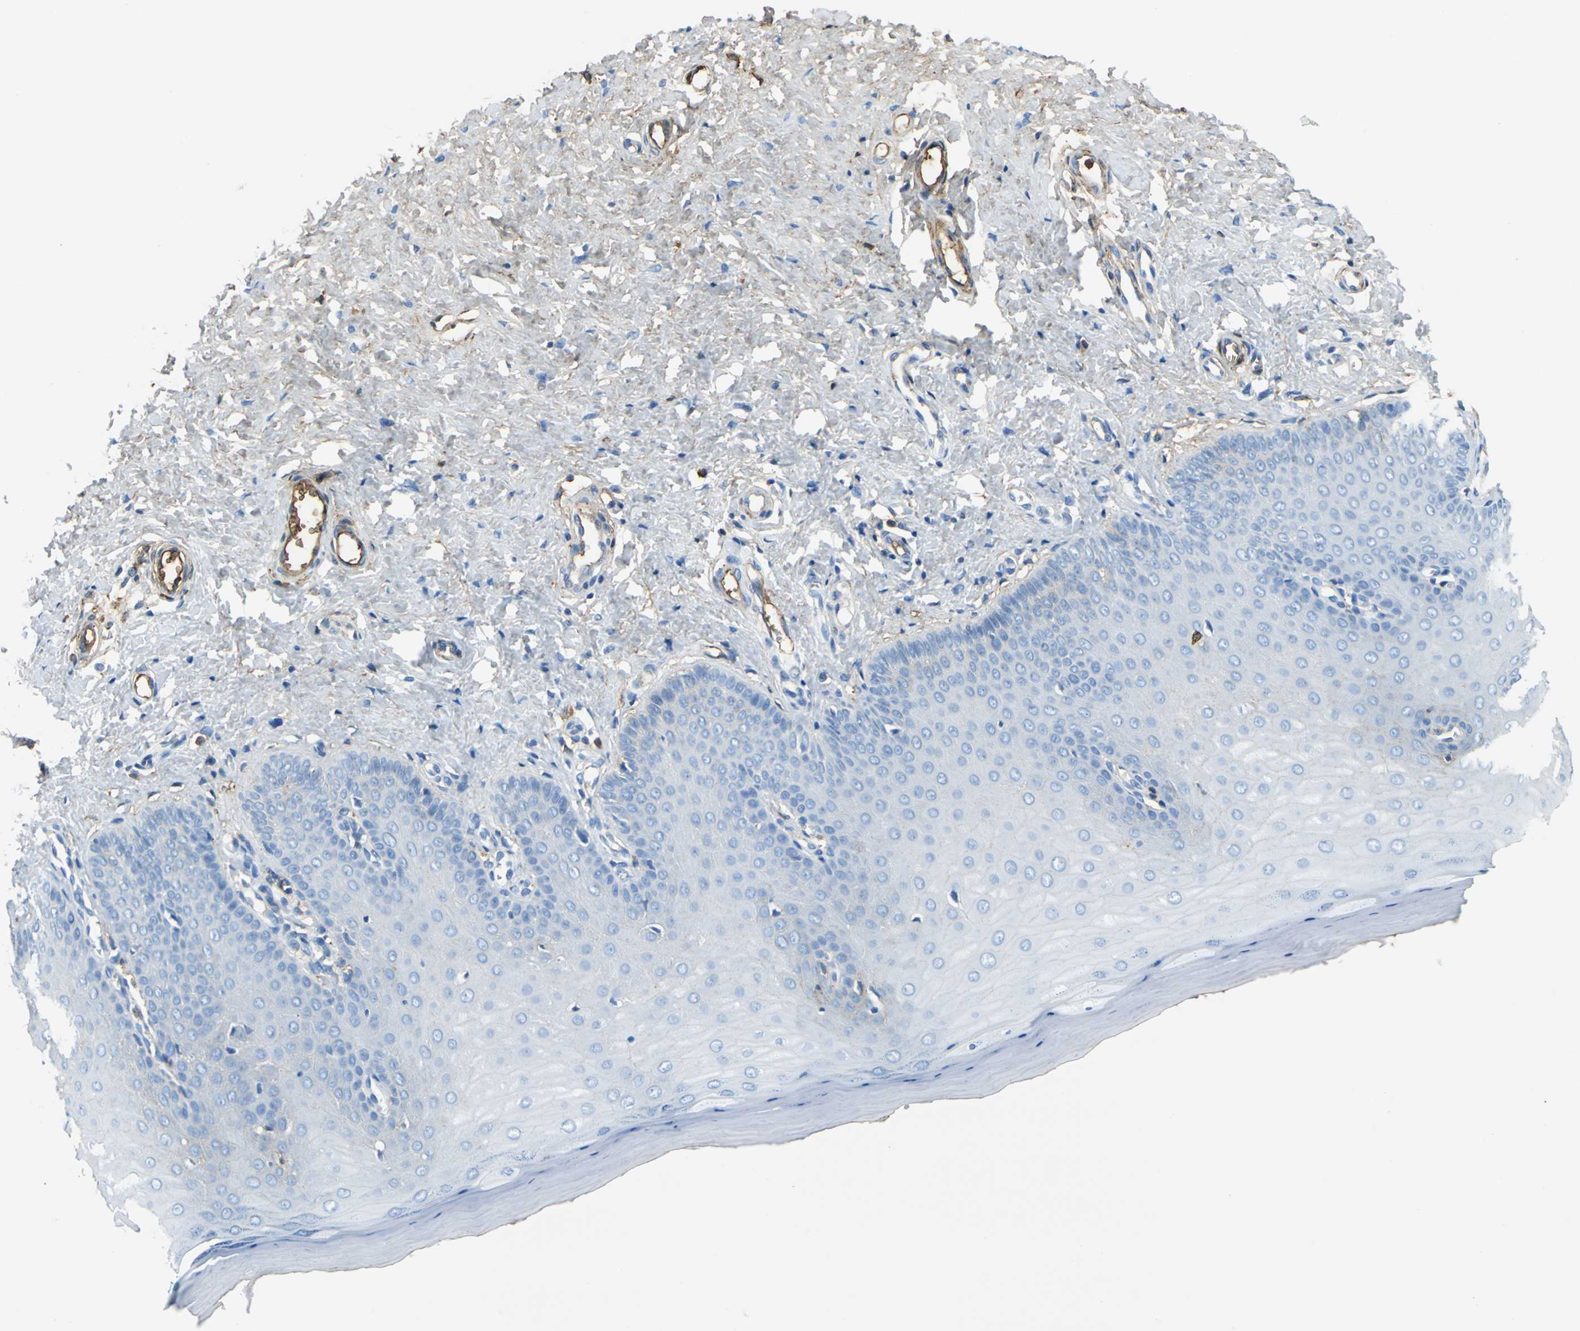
{"staining": {"intensity": "moderate", "quantity": "<25%", "location": "cytoplasmic/membranous"}, "tissue": "cervix", "cell_type": "Glandular cells", "image_type": "normal", "snomed": [{"axis": "morphology", "description": "Normal tissue, NOS"}, {"axis": "topography", "description": "Cervix"}], "caption": "An immunohistochemistry (IHC) histopathology image of benign tissue is shown. Protein staining in brown highlights moderate cytoplasmic/membranous positivity in cervix within glandular cells.", "gene": "ALB", "patient": {"sex": "female", "age": 55}}